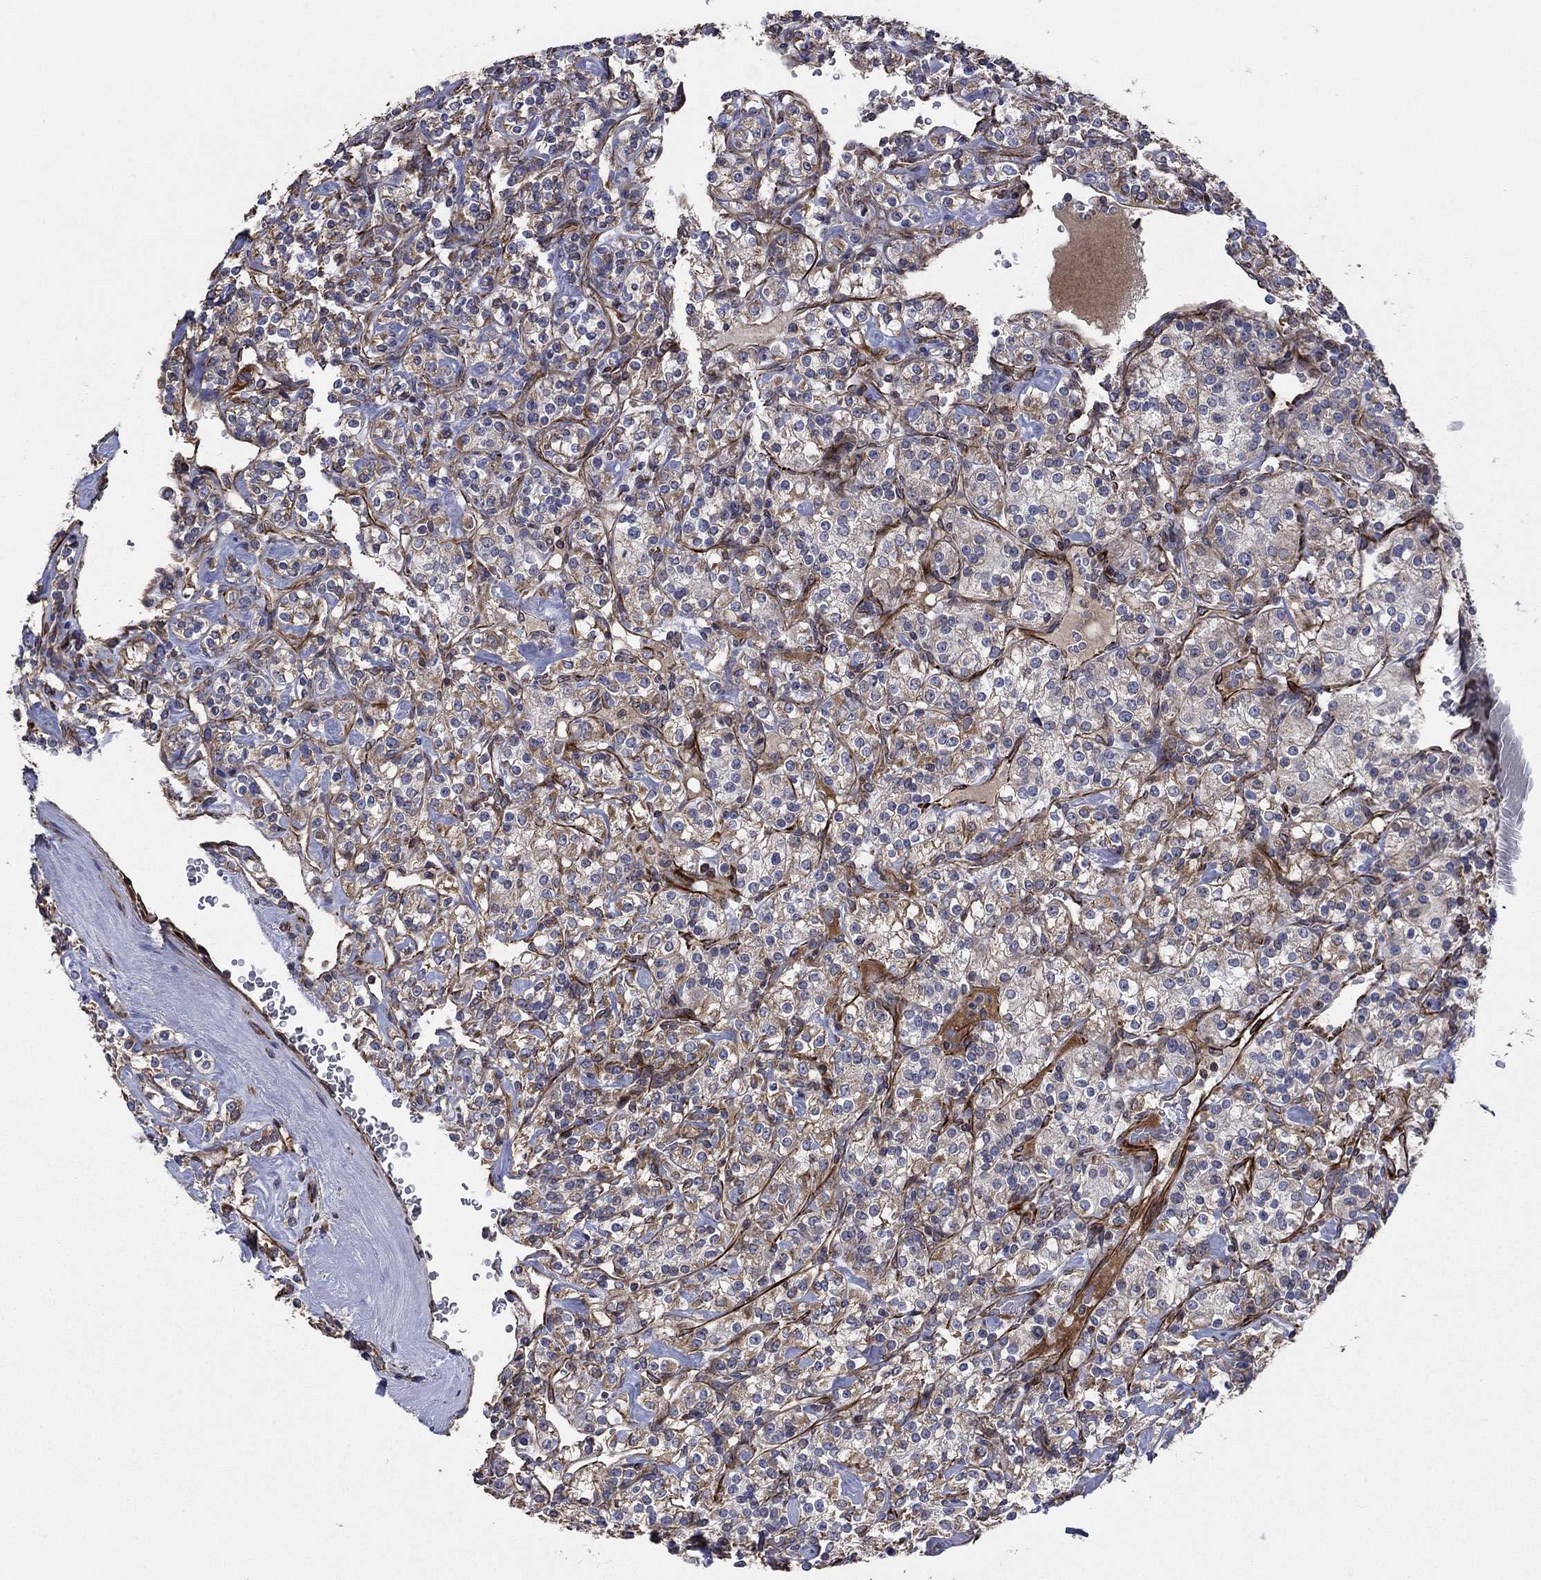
{"staining": {"intensity": "moderate", "quantity": "<25%", "location": "cytoplasmic/membranous"}, "tissue": "renal cancer", "cell_type": "Tumor cells", "image_type": "cancer", "snomed": [{"axis": "morphology", "description": "Adenocarcinoma, NOS"}, {"axis": "topography", "description": "Kidney"}], "caption": "Renal cancer (adenocarcinoma) stained with a brown dye reveals moderate cytoplasmic/membranous positive staining in about <25% of tumor cells.", "gene": "NDUFC1", "patient": {"sex": "male", "age": 77}}